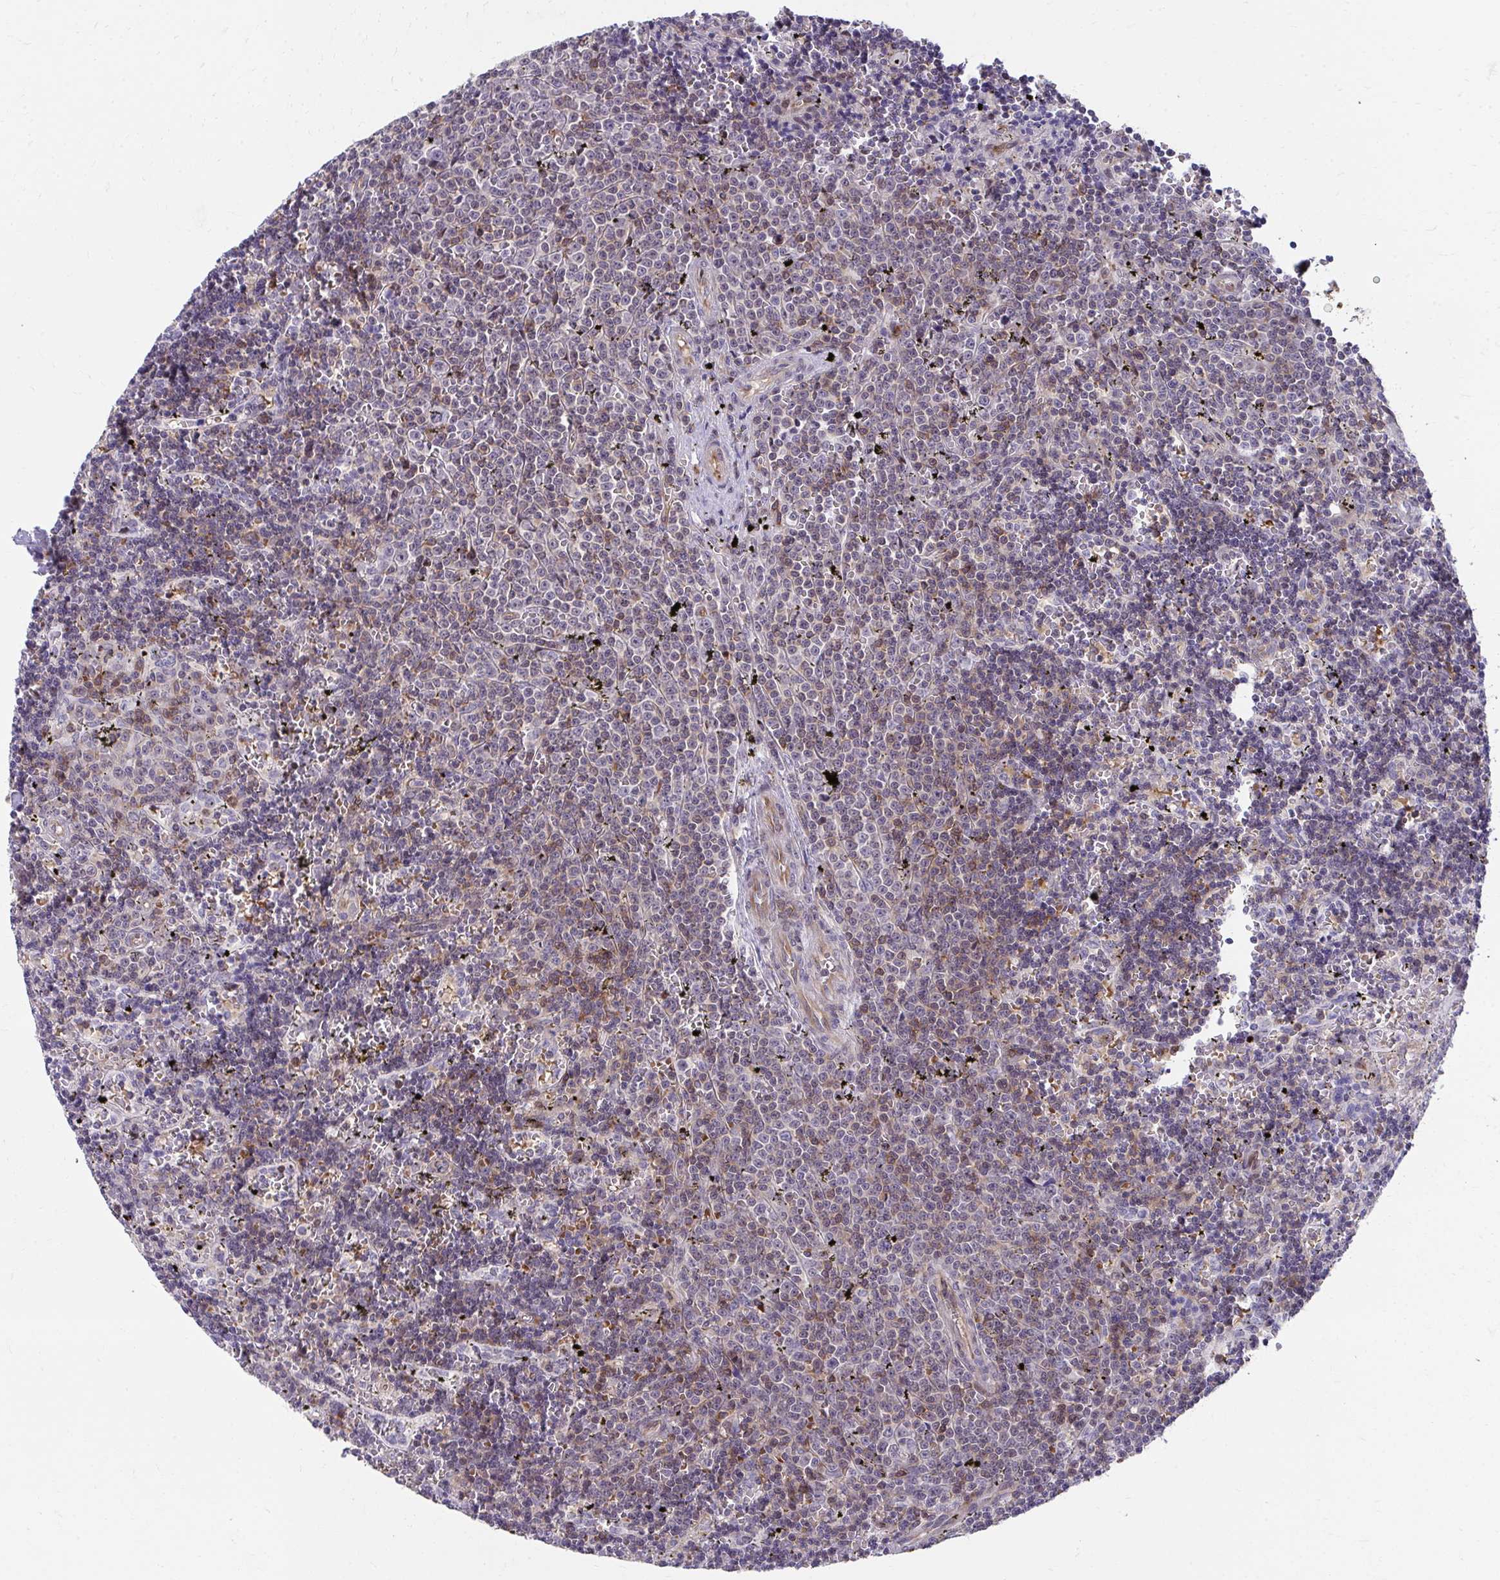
{"staining": {"intensity": "weak", "quantity": "25%-75%", "location": "cytoplasmic/membranous"}, "tissue": "lymphoma", "cell_type": "Tumor cells", "image_type": "cancer", "snomed": [{"axis": "morphology", "description": "Malignant lymphoma, non-Hodgkin's type, Low grade"}, {"axis": "topography", "description": "Spleen"}], "caption": "This photomicrograph demonstrates lymphoma stained with immunohistochemistry to label a protein in brown. The cytoplasmic/membranous of tumor cells show weak positivity for the protein. Nuclei are counter-stained blue.", "gene": "FOXN3", "patient": {"sex": "male", "age": 60}}